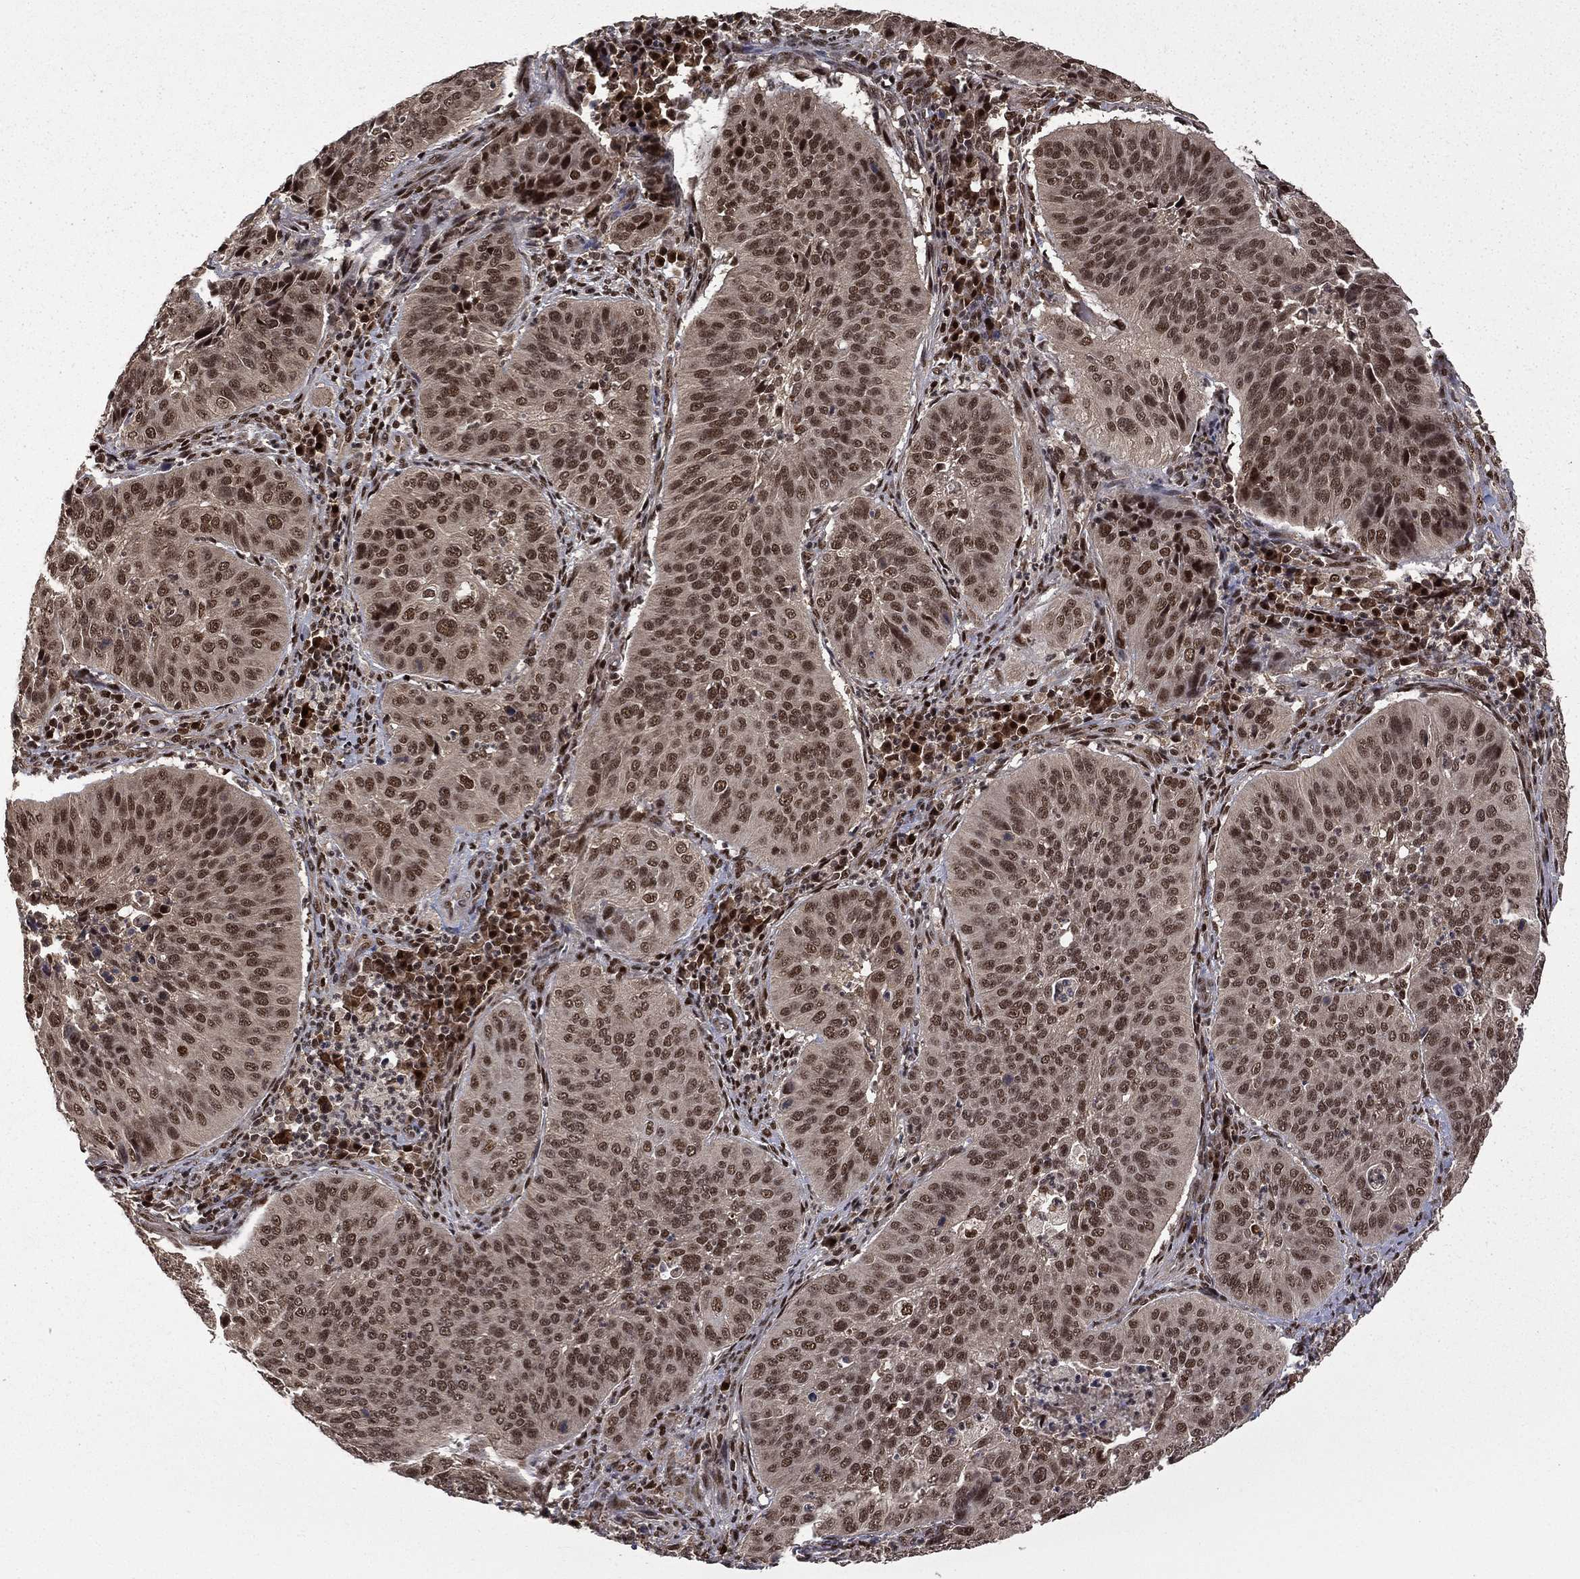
{"staining": {"intensity": "moderate", "quantity": ">75%", "location": "nuclear"}, "tissue": "cervical cancer", "cell_type": "Tumor cells", "image_type": "cancer", "snomed": [{"axis": "morphology", "description": "Normal tissue, NOS"}, {"axis": "morphology", "description": "Squamous cell carcinoma, NOS"}, {"axis": "topography", "description": "Cervix"}], "caption": "Moderate nuclear positivity is appreciated in about >75% of tumor cells in squamous cell carcinoma (cervical). The staining was performed using DAB (3,3'-diaminobenzidine), with brown indicating positive protein expression. Nuclei are stained blue with hematoxylin.", "gene": "JMJD6", "patient": {"sex": "female", "age": 39}}